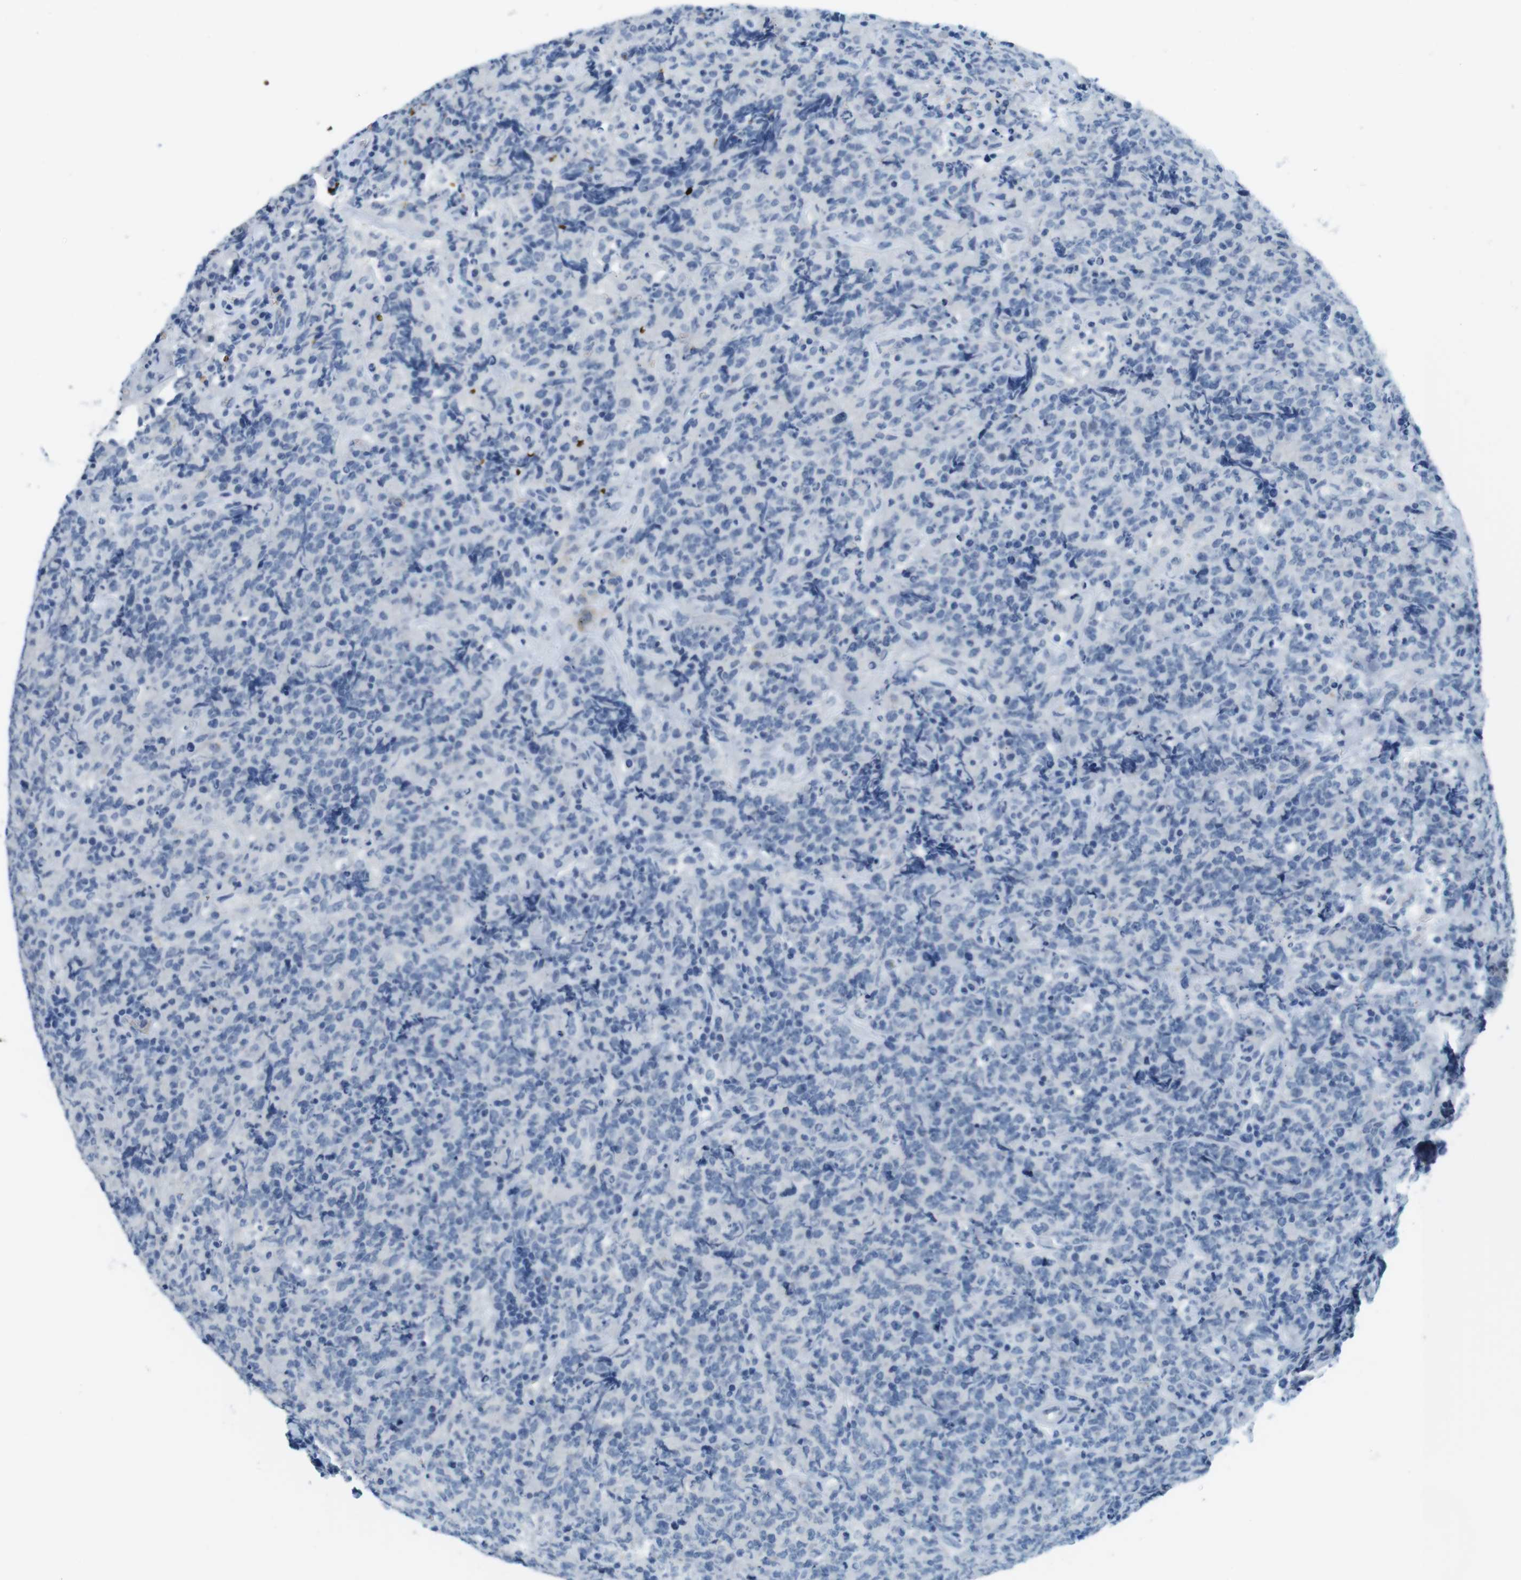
{"staining": {"intensity": "negative", "quantity": "none", "location": "none"}, "tissue": "lymphoma", "cell_type": "Tumor cells", "image_type": "cancer", "snomed": [{"axis": "morphology", "description": "Malignant lymphoma, non-Hodgkin's type, High grade"}, {"axis": "topography", "description": "Tonsil"}], "caption": "A histopathology image of high-grade malignant lymphoma, non-Hodgkin's type stained for a protein shows no brown staining in tumor cells.", "gene": "TFAP2C", "patient": {"sex": "female", "age": 36}}